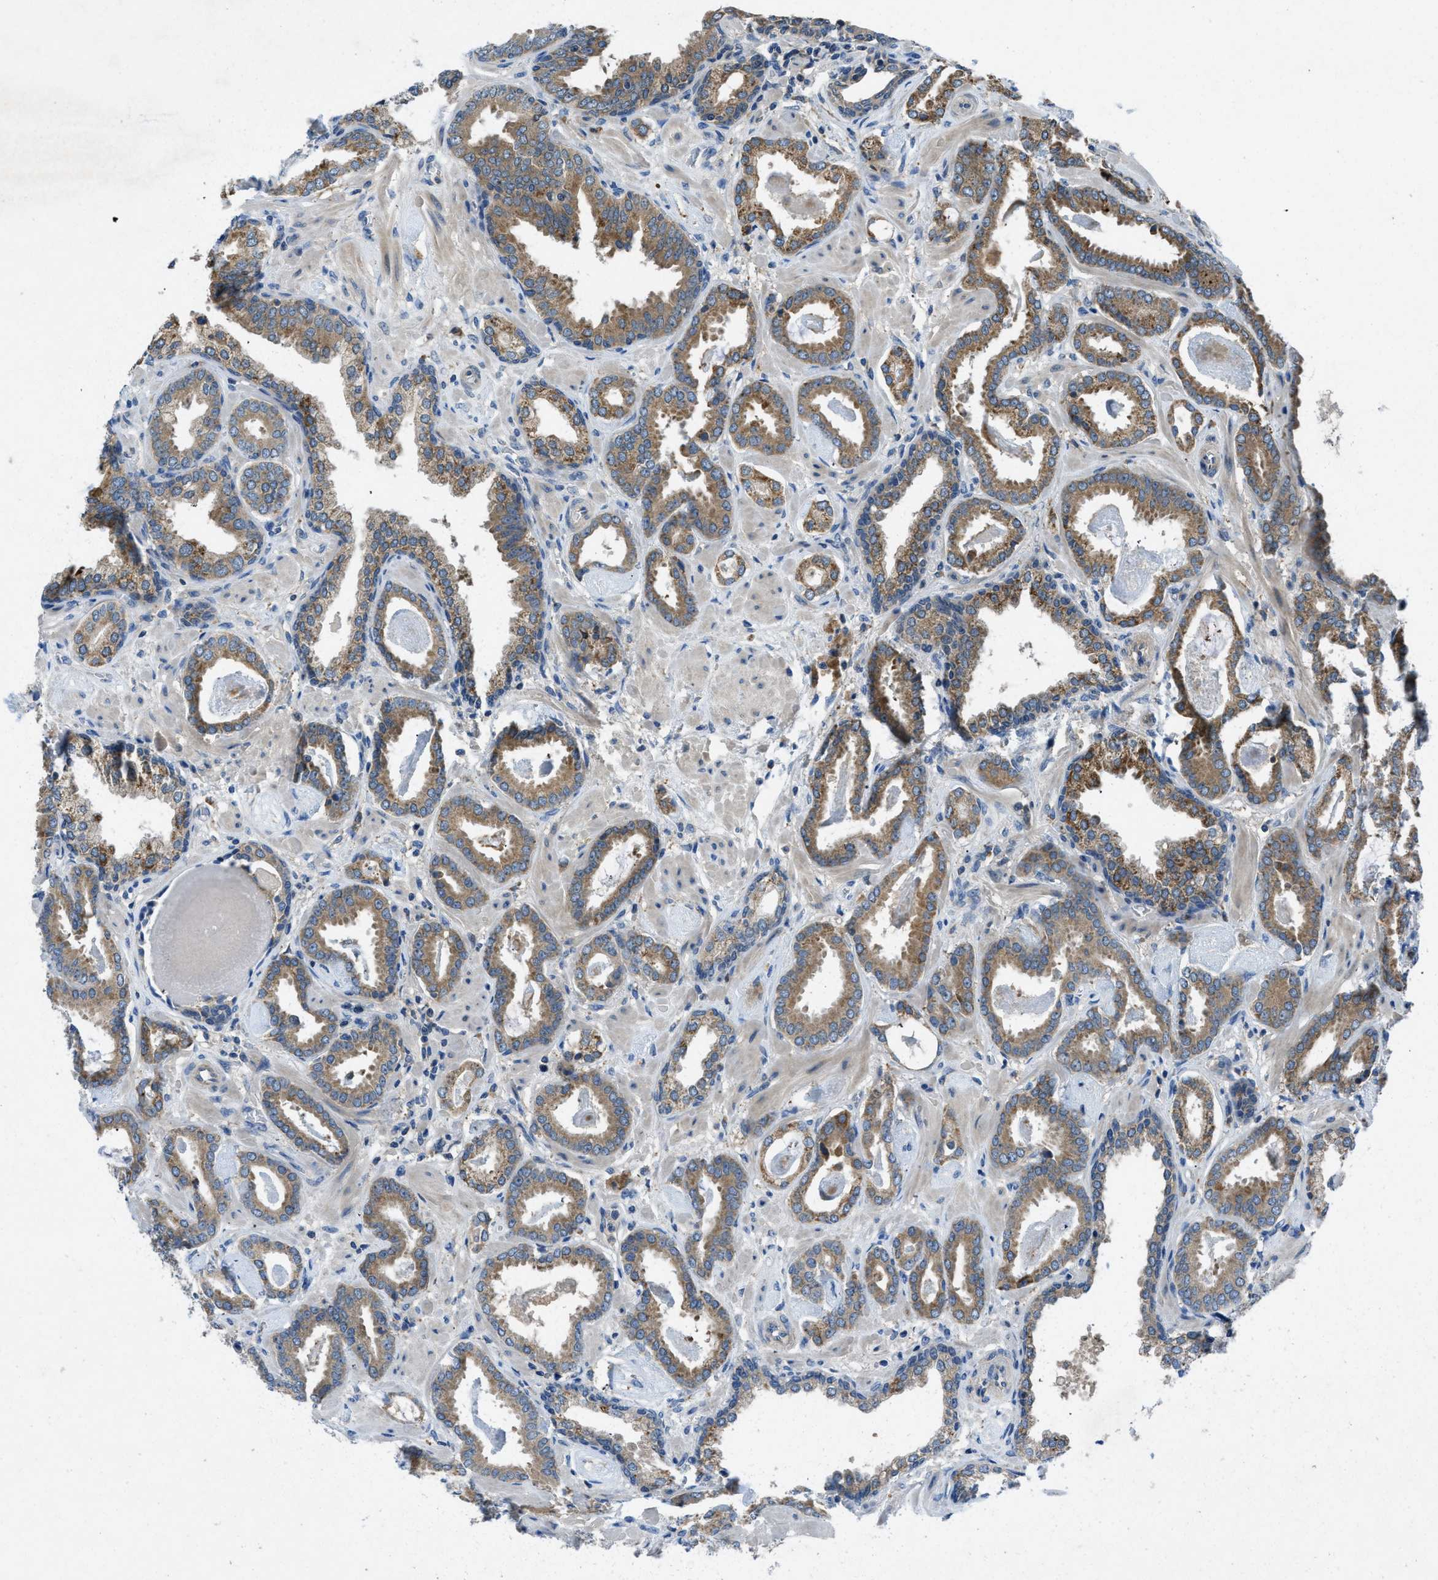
{"staining": {"intensity": "moderate", "quantity": ">75%", "location": "cytoplasmic/membranous"}, "tissue": "prostate cancer", "cell_type": "Tumor cells", "image_type": "cancer", "snomed": [{"axis": "morphology", "description": "Adenocarcinoma, Low grade"}, {"axis": "topography", "description": "Prostate"}], "caption": "DAB immunohistochemical staining of prostate low-grade adenocarcinoma displays moderate cytoplasmic/membranous protein positivity in approximately >75% of tumor cells.", "gene": "MAP3K20", "patient": {"sex": "male", "age": 53}}